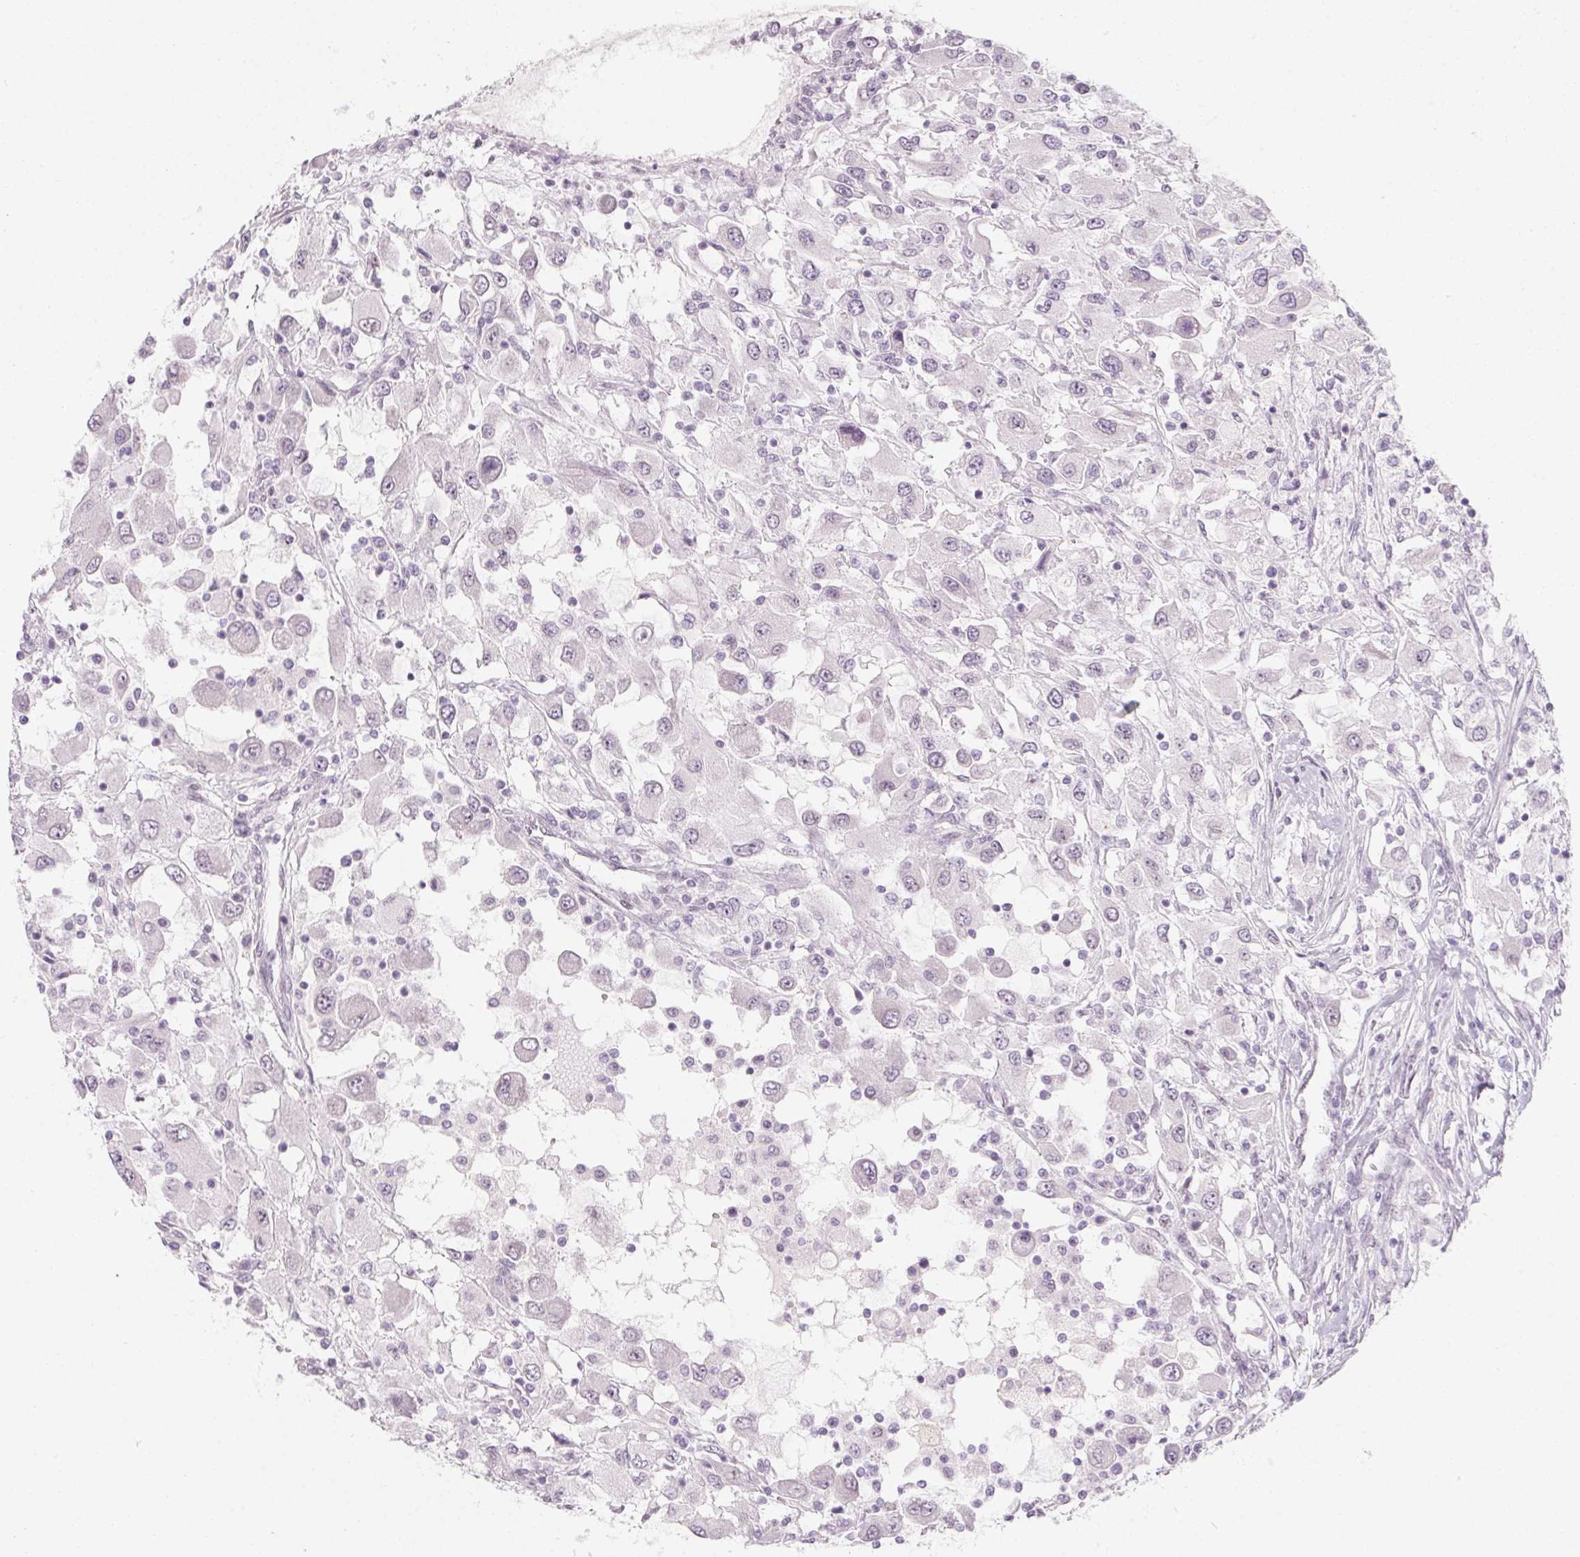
{"staining": {"intensity": "negative", "quantity": "none", "location": "none"}, "tissue": "renal cancer", "cell_type": "Tumor cells", "image_type": "cancer", "snomed": [{"axis": "morphology", "description": "Adenocarcinoma, NOS"}, {"axis": "topography", "description": "Kidney"}], "caption": "Protein analysis of renal cancer demonstrates no significant positivity in tumor cells. (DAB (3,3'-diaminobenzidine) immunohistochemistry (IHC) visualized using brightfield microscopy, high magnification).", "gene": "KCNQ2", "patient": {"sex": "female", "age": 67}}